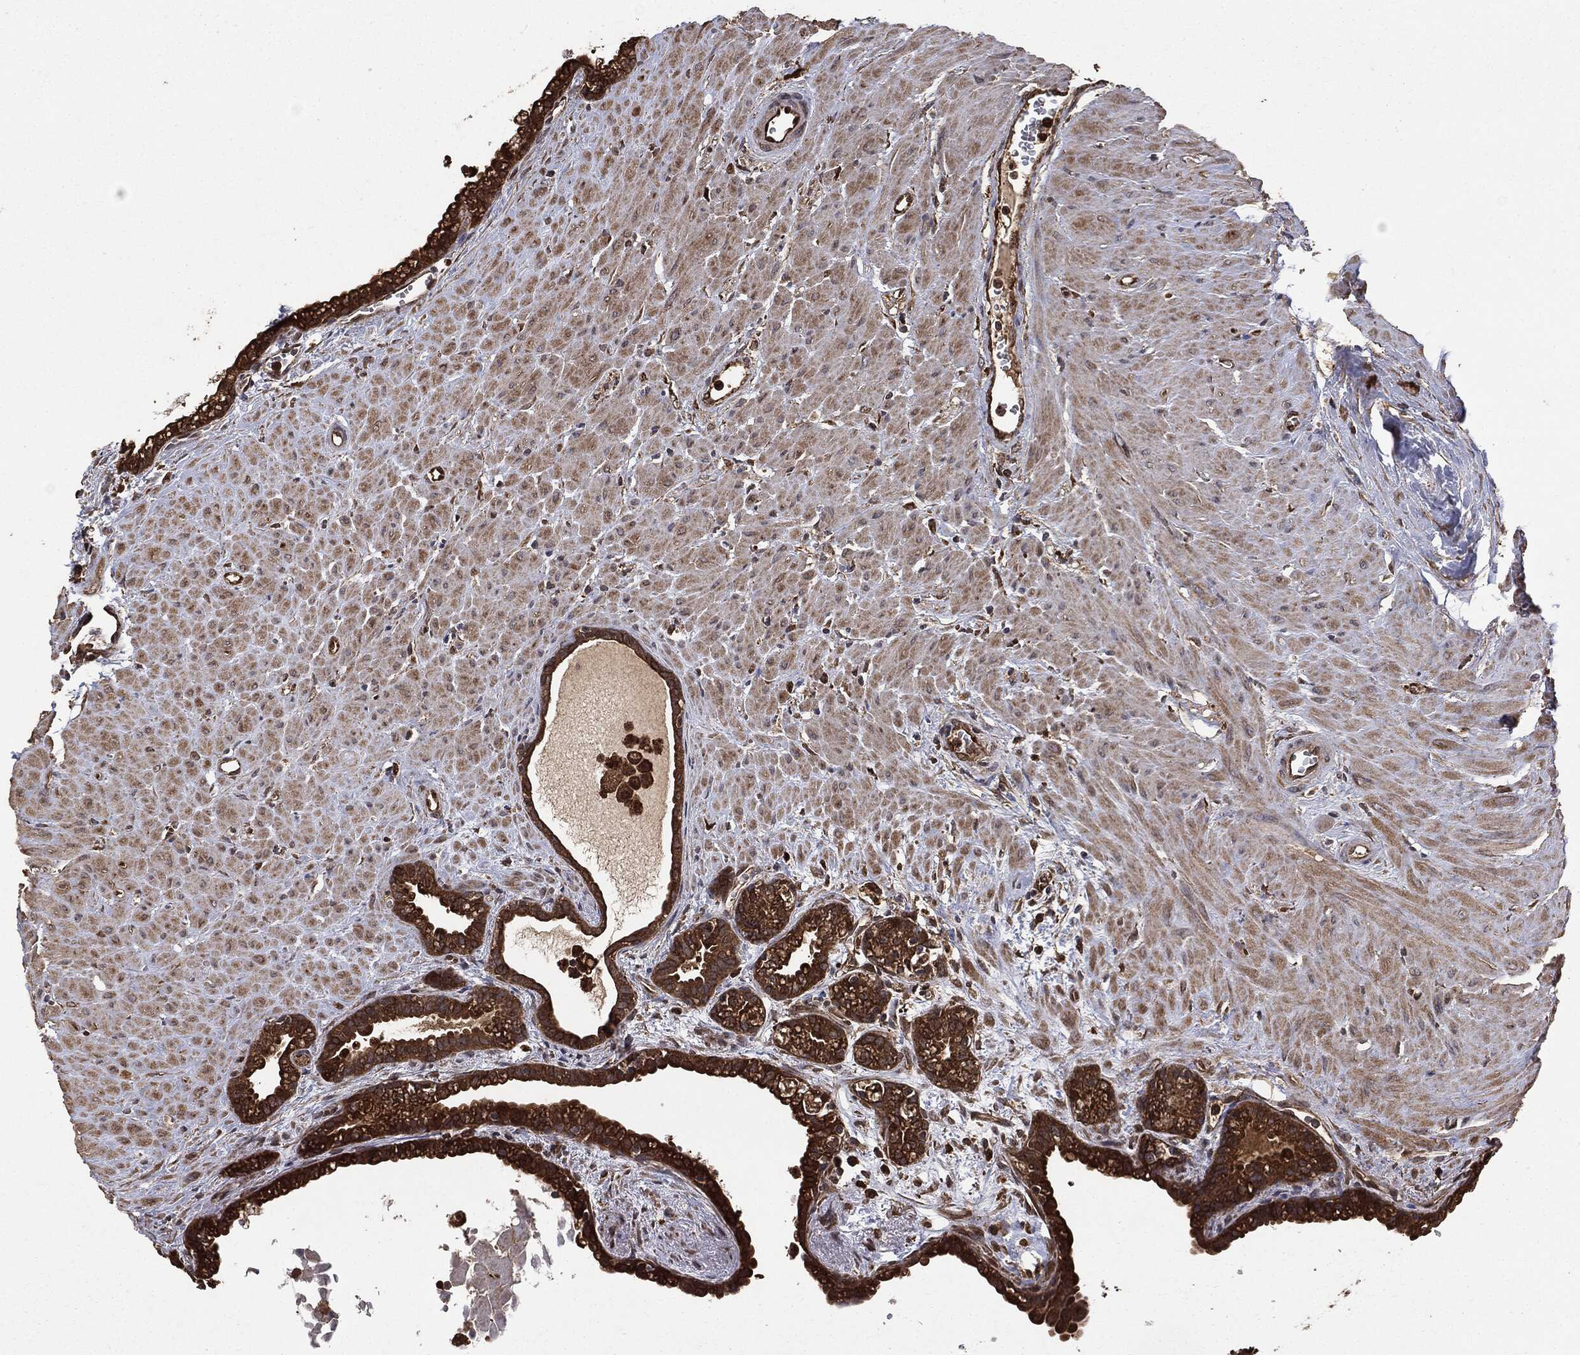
{"staining": {"intensity": "strong", "quantity": ">75%", "location": "cytoplasmic/membranous"}, "tissue": "seminal vesicle", "cell_type": "Glandular cells", "image_type": "normal", "snomed": [{"axis": "morphology", "description": "Normal tissue, NOS"}, {"axis": "morphology", "description": "Urothelial carcinoma, NOS"}, {"axis": "topography", "description": "Urinary bladder"}, {"axis": "topography", "description": "Seminal veicle"}], "caption": "Protein staining by immunohistochemistry shows strong cytoplasmic/membranous expression in about >75% of glandular cells in unremarkable seminal vesicle.", "gene": "NME1", "patient": {"sex": "male", "age": 76}}